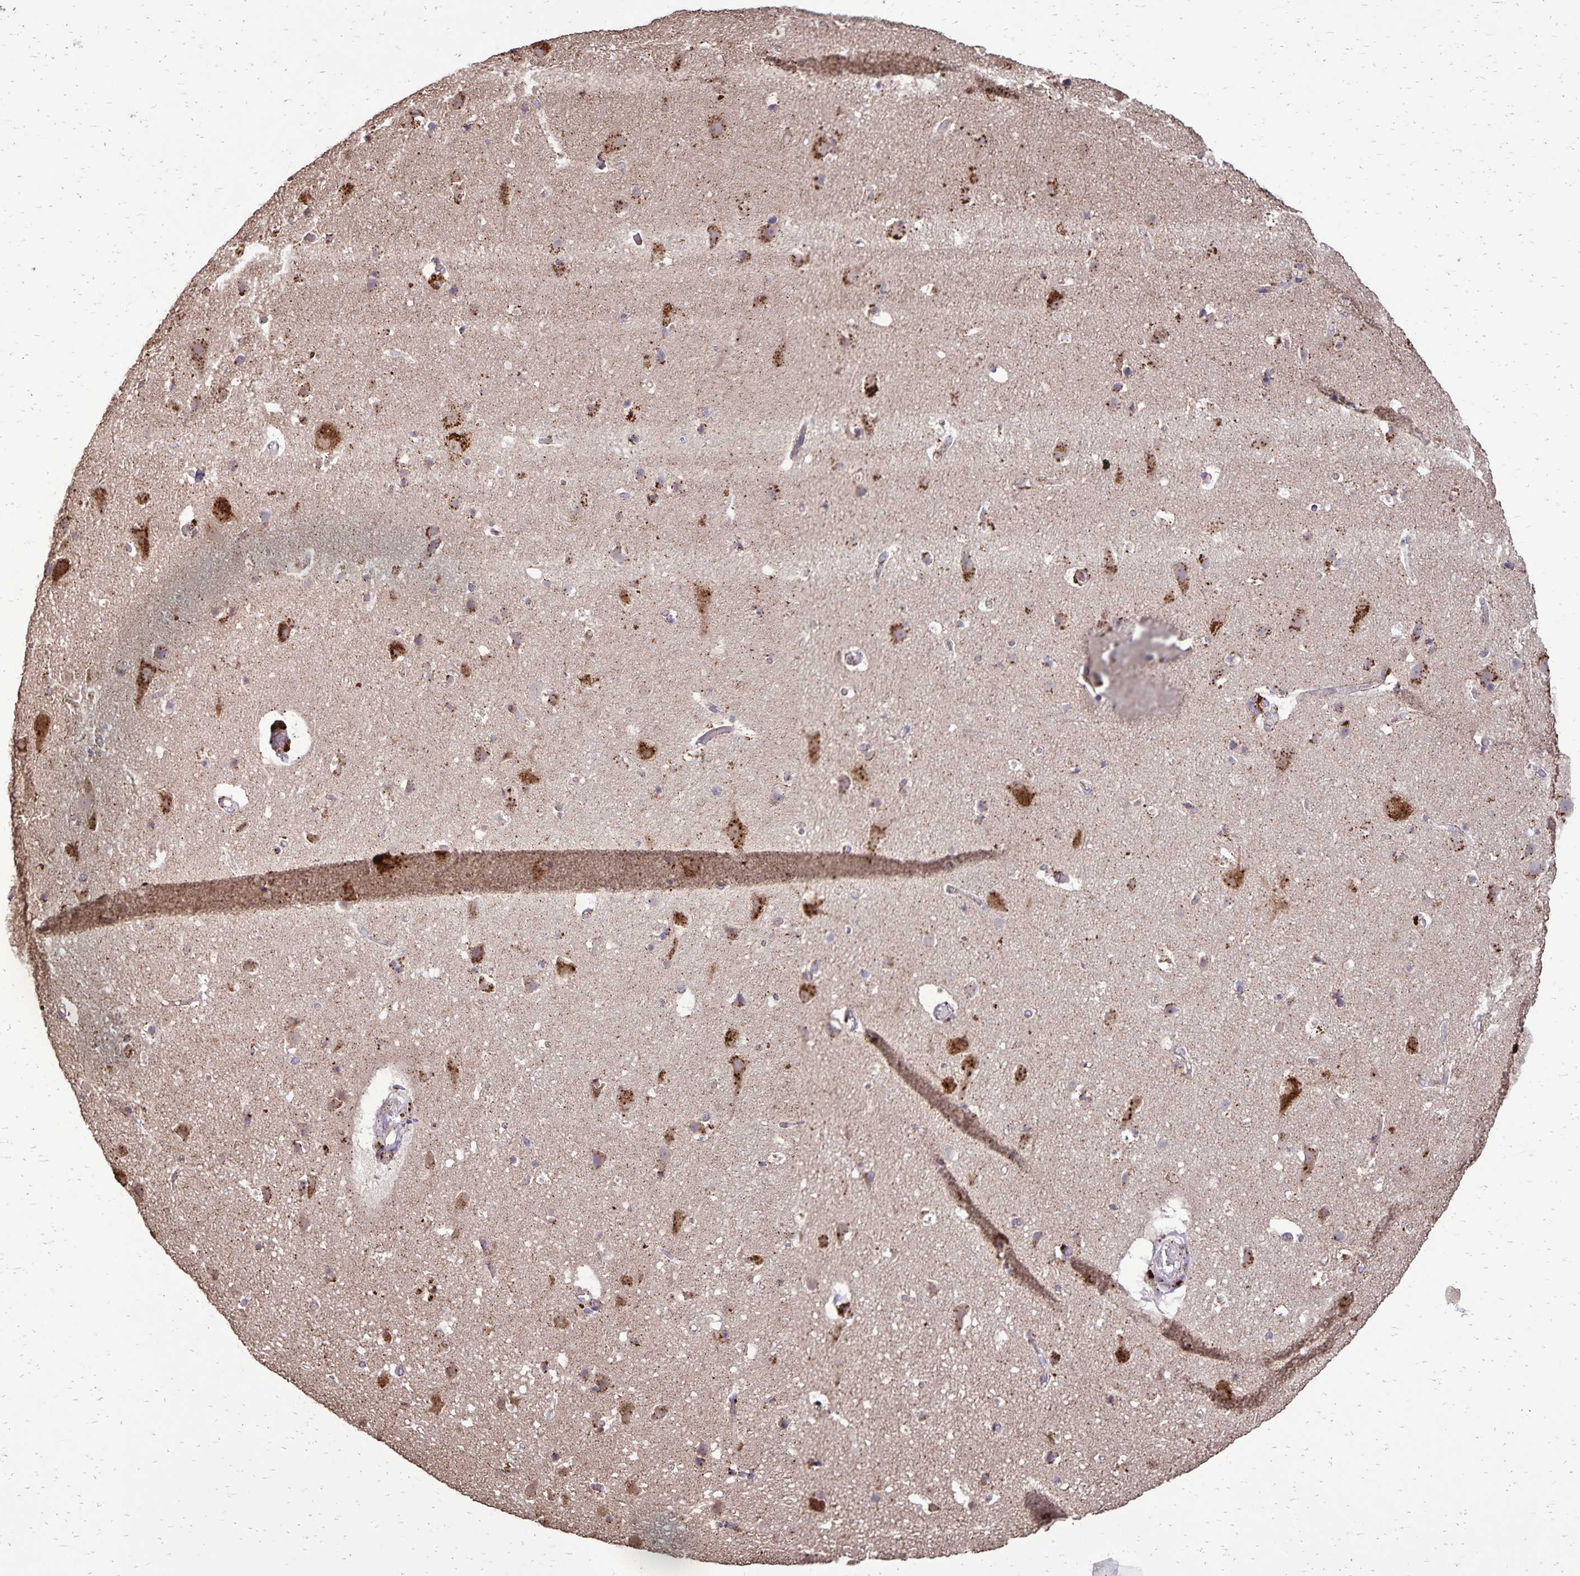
{"staining": {"intensity": "negative", "quantity": "none", "location": "none"}, "tissue": "cerebral cortex", "cell_type": "Endothelial cells", "image_type": "normal", "snomed": [{"axis": "morphology", "description": "Normal tissue, NOS"}, {"axis": "topography", "description": "Cerebral cortex"}], "caption": "This is an IHC photomicrograph of benign cerebral cortex. There is no positivity in endothelial cells.", "gene": "CHMP1B", "patient": {"sex": "female", "age": 42}}